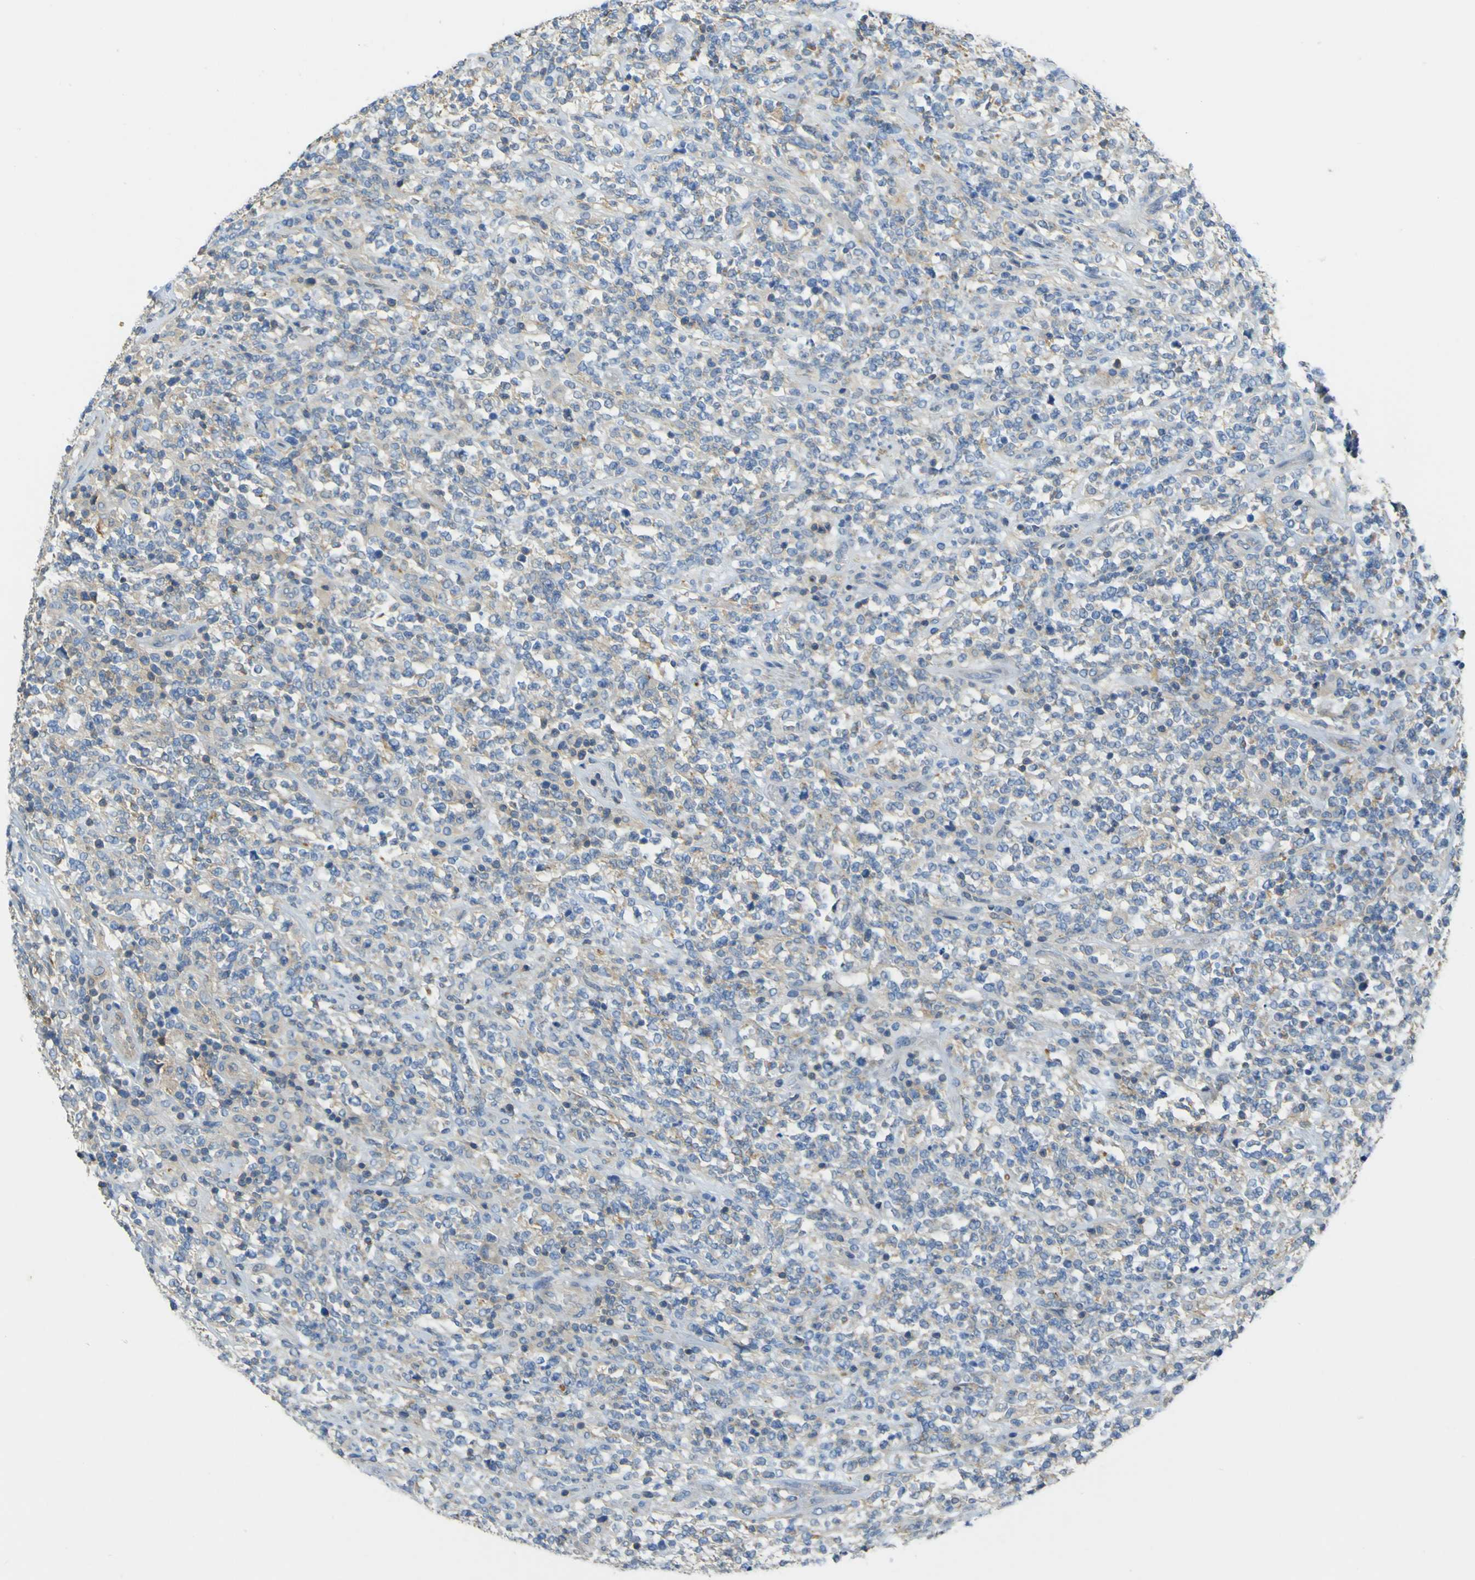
{"staining": {"intensity": "weak", "quantity": "25%-75%", "location": "cytoplasmic/membranous"}, "tissue": "lymphoma", "cell_type": "Tumor cells", "image_type": "cancer", "snomed": [{"axis": "morphology", "description": "Malignant lymphoma, non-Hodgkin's type, High grade"}, {"axis": "topography", "description": "Soft tissue"}], "caption": "IHC image of neoplastic tissue: high-grade malignant lymphoma, non-Hodgkin's type stained using immunohistochemistry exhibits low levels of weak protein expression localized specifically in the cytoplasmic/membranous of tumor cells, appearing as a cytoplasmic/membranous brown color.", "gene": "OGN", "patient": {"sex": "male", "age": 18}}